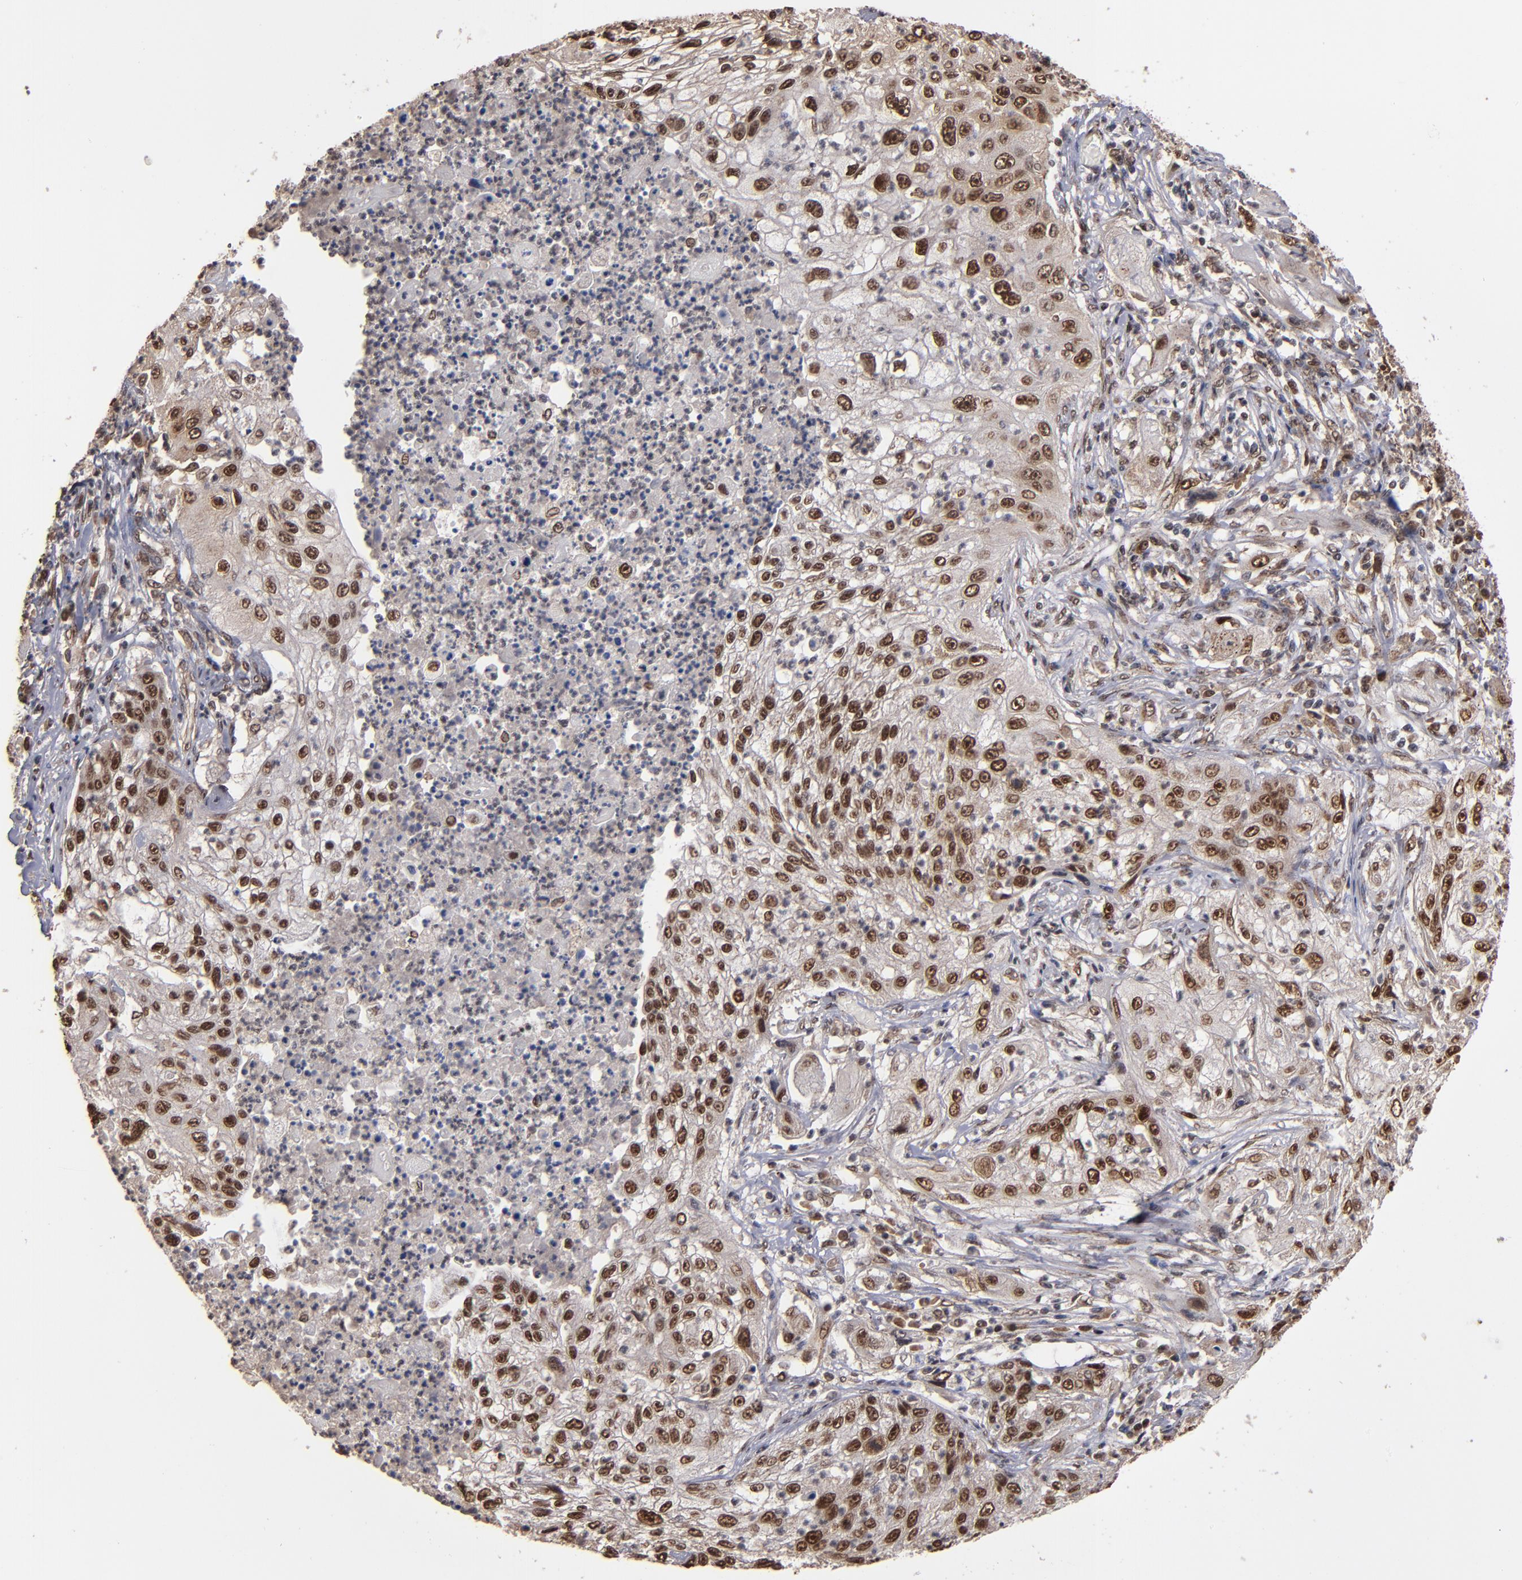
{"staining": {"intensity": "moderate", "quantity": ">75%", "location": "cytoplasmic/membranous,nuclear"}, "tissue": "lung cancer", "cell_type": "Tumor cells", "image_type": "cancer", "snomed": [{"axis": "morphology", "description": "Inflammation, NOS"}, {"axis": "morphology", "description": "Squamous cell carcinoma, NOS"}, {"axis": "topography", "description": "Lymph node"}, {"axis": "topography", "description": "Soft tissue"}, {"axis": "topography", "description": "Lung"}], "caption": "A brown stain highlights moderate cytoplasmic/membranous and nuclear positivity of a protein in squamous cell carcinoma (lung) tumor cells.", "gene": "SNW1", "patient": {"sex": "male", "age": 66}}